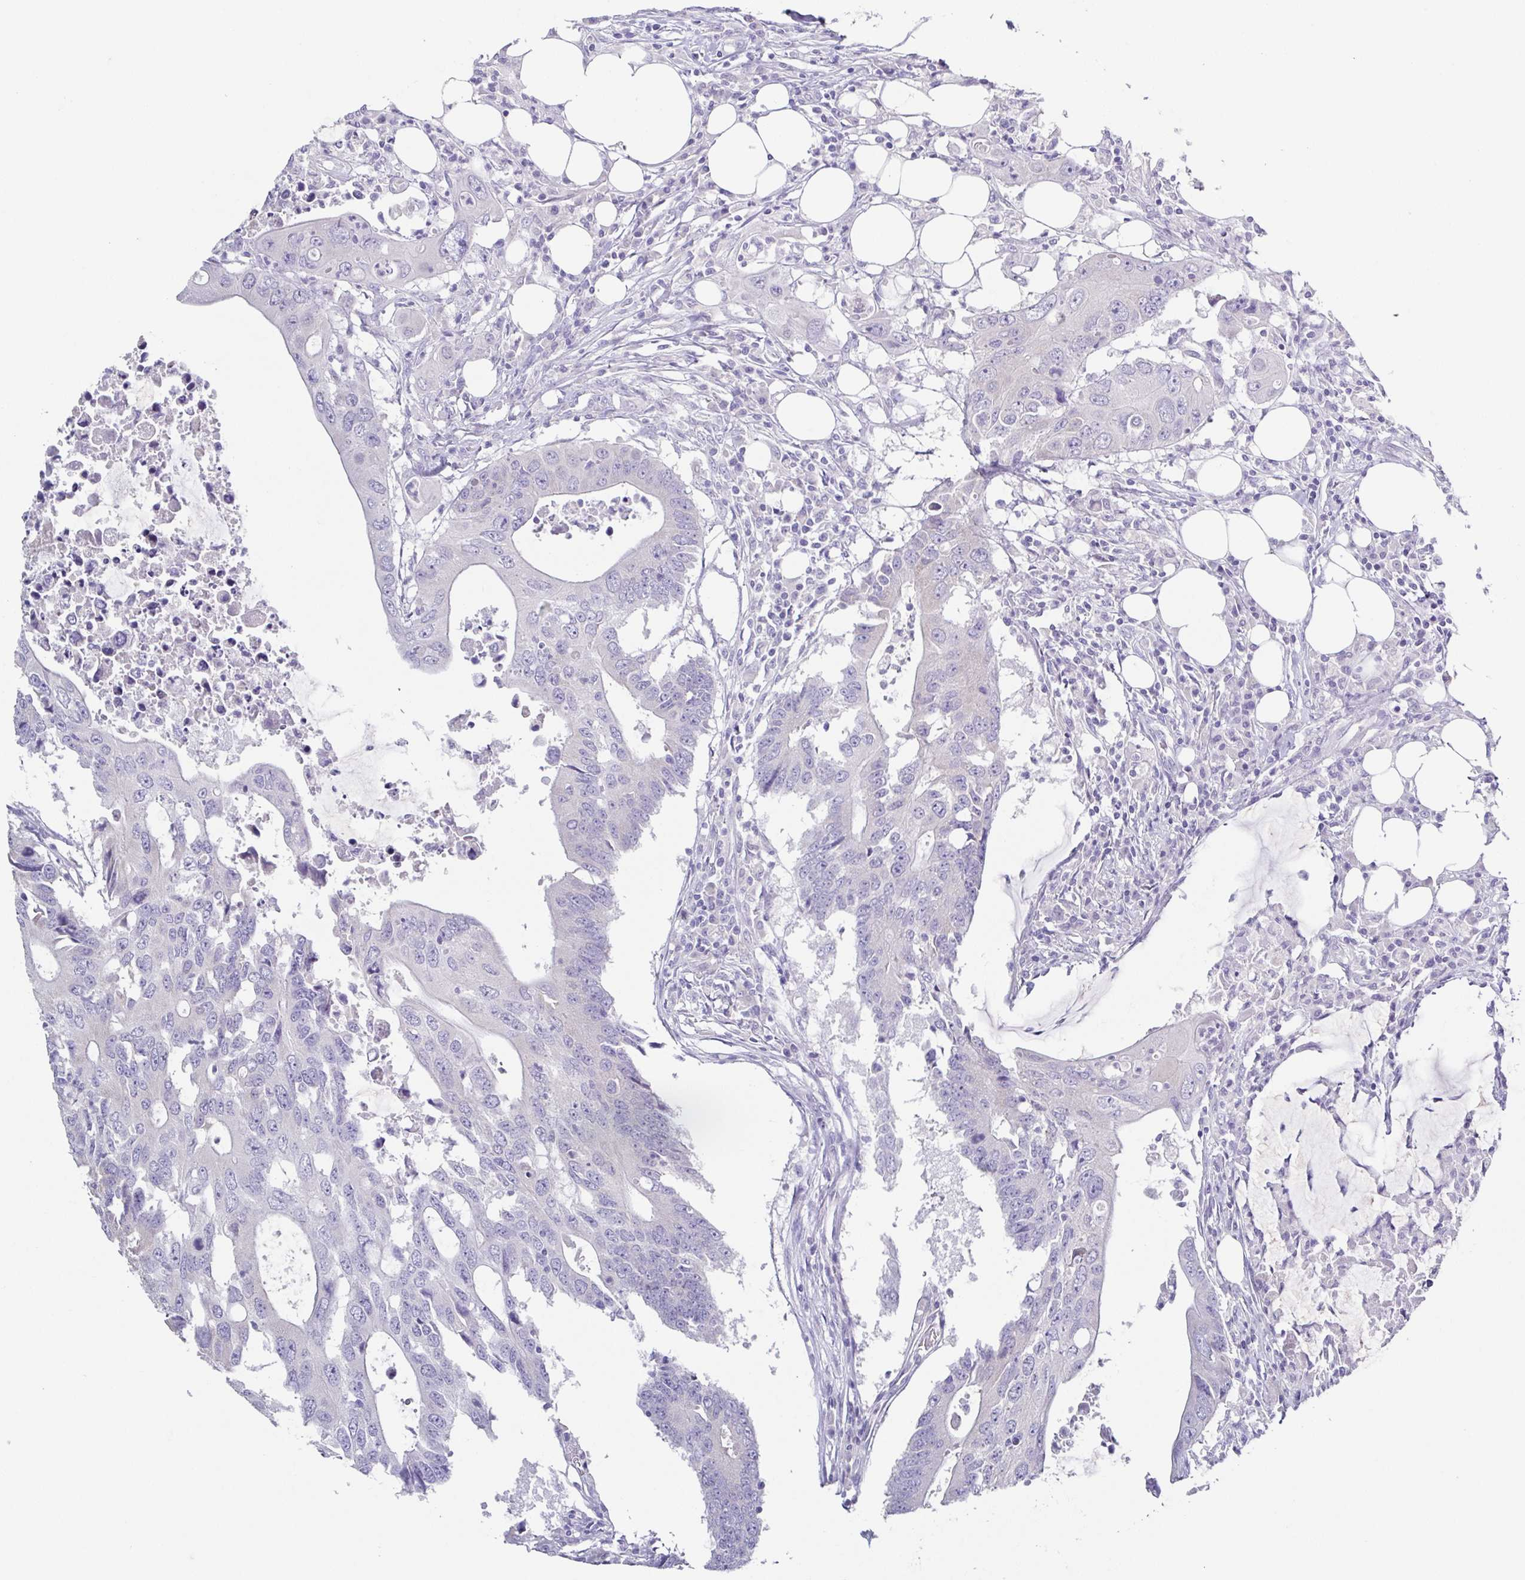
{"staining": {"intensity": "negative", "quantity": "none", "location": "none"}, "tissue": "colorectal cancer", "cell_type": "Tumor cells", "image_type": "cancer", "snomed": [{"axis": "morphology", "description": "Adenocarcinoma, NOS"}, {"axis": "topography", "description": "Colon"}], "caption": "Tumor cells are negative for protein expression in human colorectal adenocarcinoma. (Brightfield microscopy of DAB immunohistochemistry at high magnification).", "gene": "RDH11", "patient": {"sex": "male", "age": 71}}